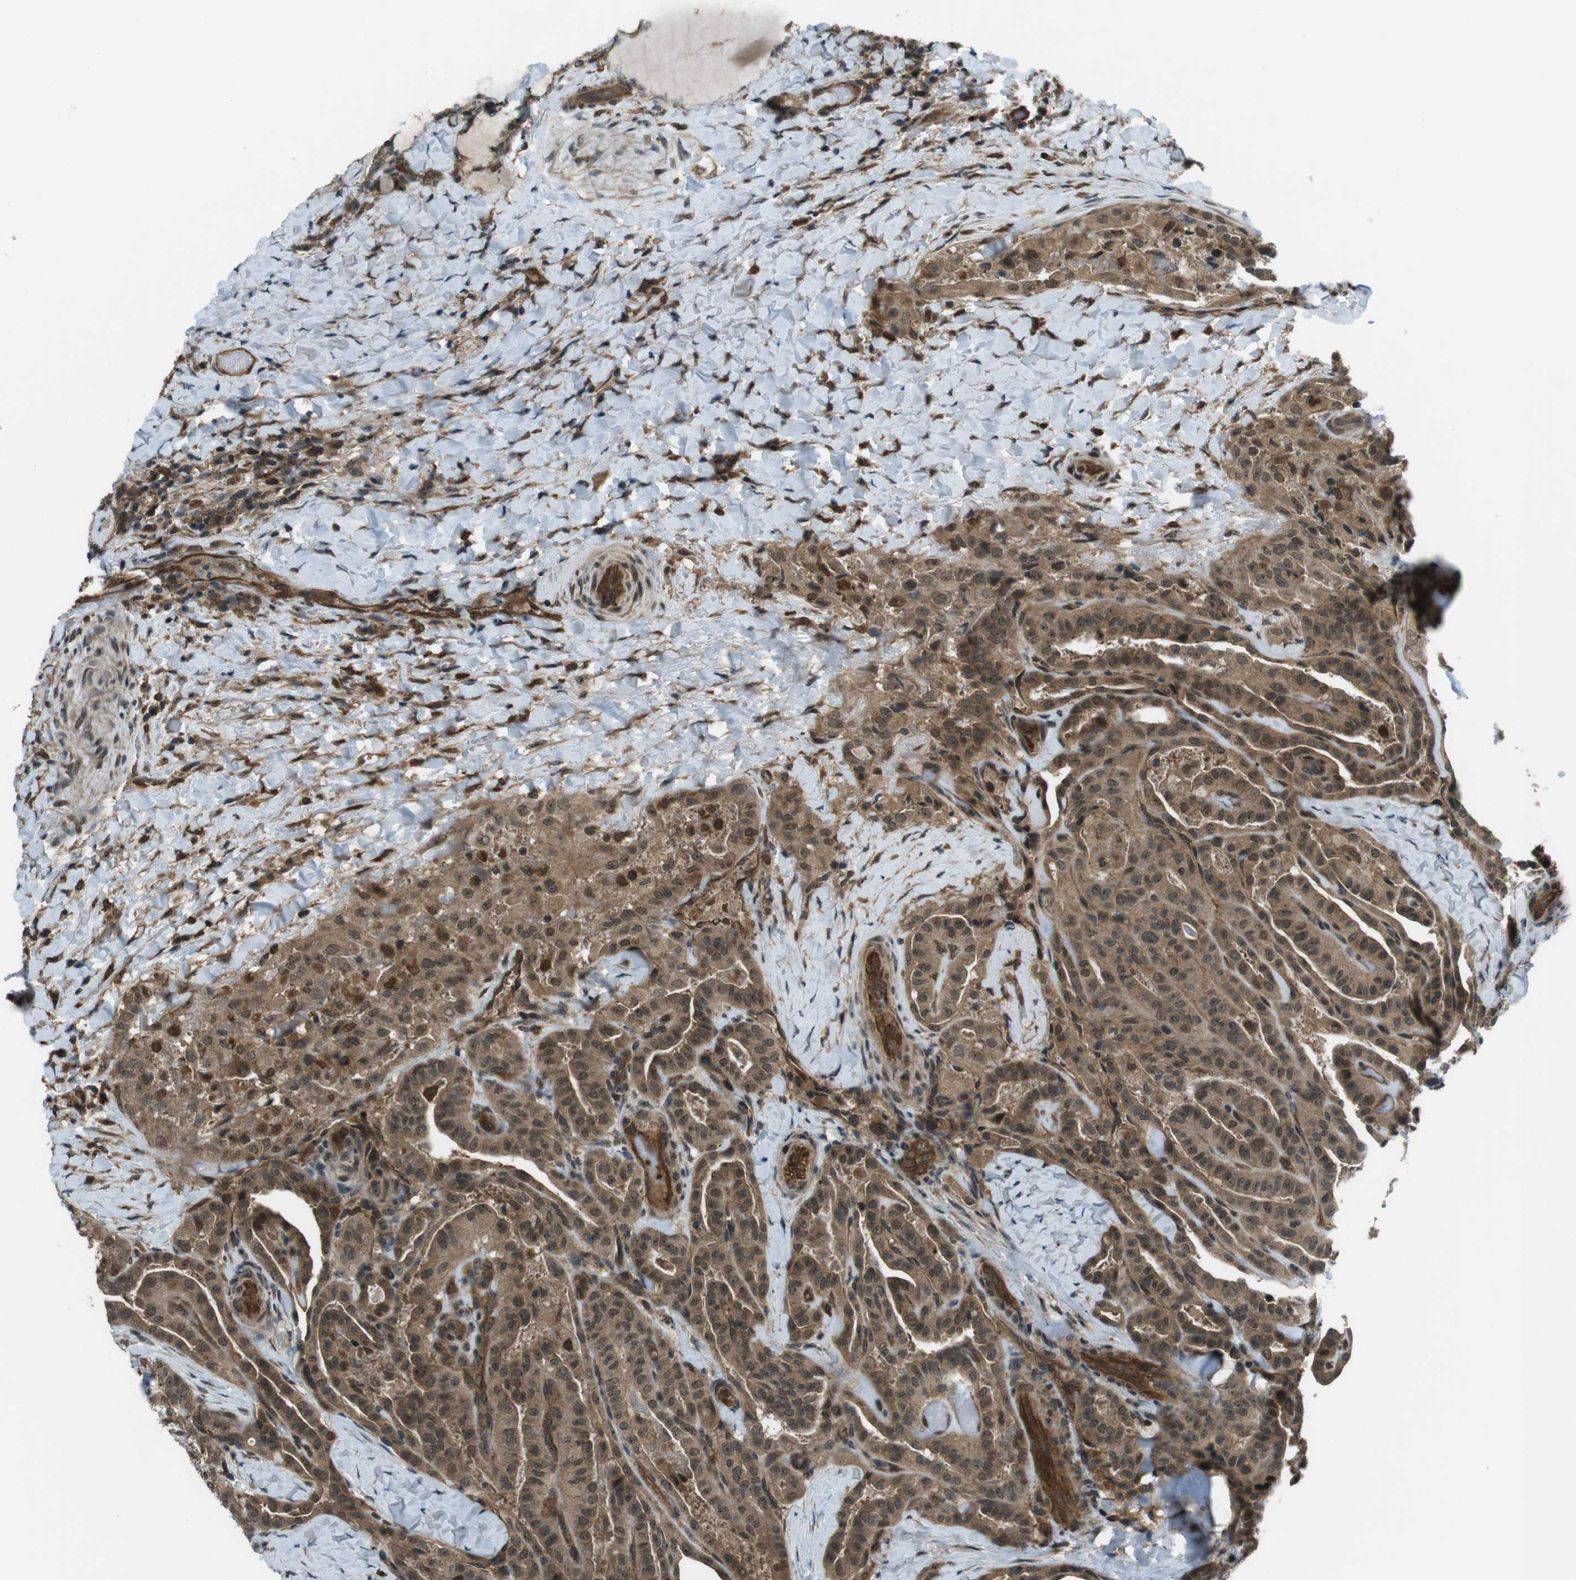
{"staining": {"intensity": "strong", "quantity": ">75%", "location": "cytoplasmic/membranous,nuclear"}, "tissue": "thyroid cancer", "cell_type": "Tumor cells", "image_type": "cancer", "snomed": [{"axis": "morphology", "description": "Papillary adenocarcinoma, NOS"}, {"axis": "topography", "description": "Thyroid gland"}], "caption": "DAB immunohistochemical staining of human thyroid cancer exhibits strong cytoplasmic/membranous and nuclear protein expression in about >75% of tumor cells.", "gene": "TIAM2", "patient": {"sex": "male", "age": 77}}